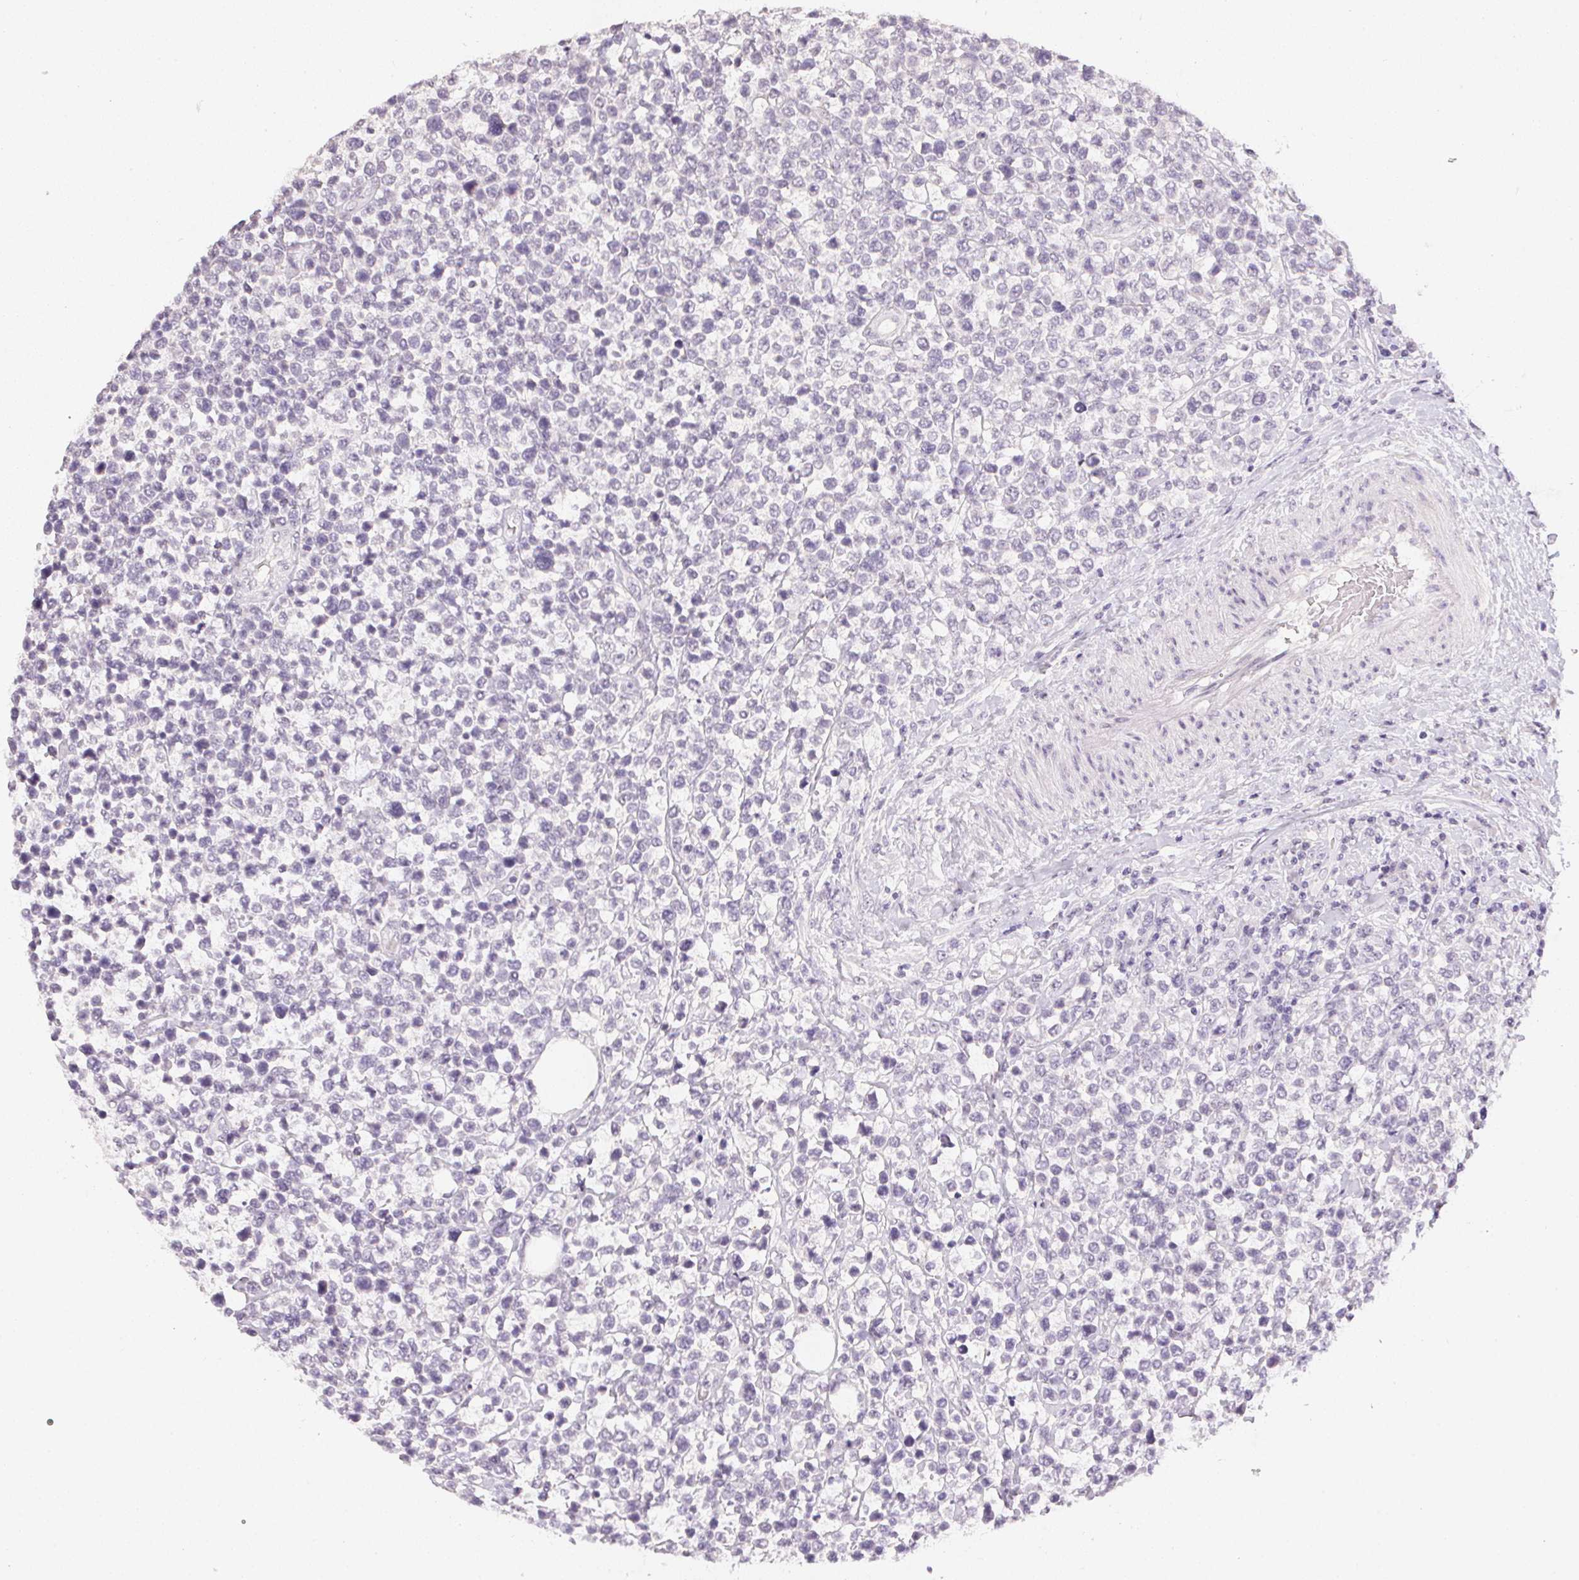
{"staining": {"intensity": "negative", "quantity": "none", "location": "none"}, "tissue": "lymphoma", "cell_type": "Tumor cells", "image_type": "cancer", "snomed": [{"axis": "morphology", "description": "Malignant lymphoma, non-Hodgkin's type, High grade"}, {"axis": "topography", "description": "Soft tissue"}], "caption": "The immunohistochemistry image has no significant positivity in tumor cells of lymphoma tissue.", "gene": "PPY", "patient": {"sex": "female", "age": 56}}